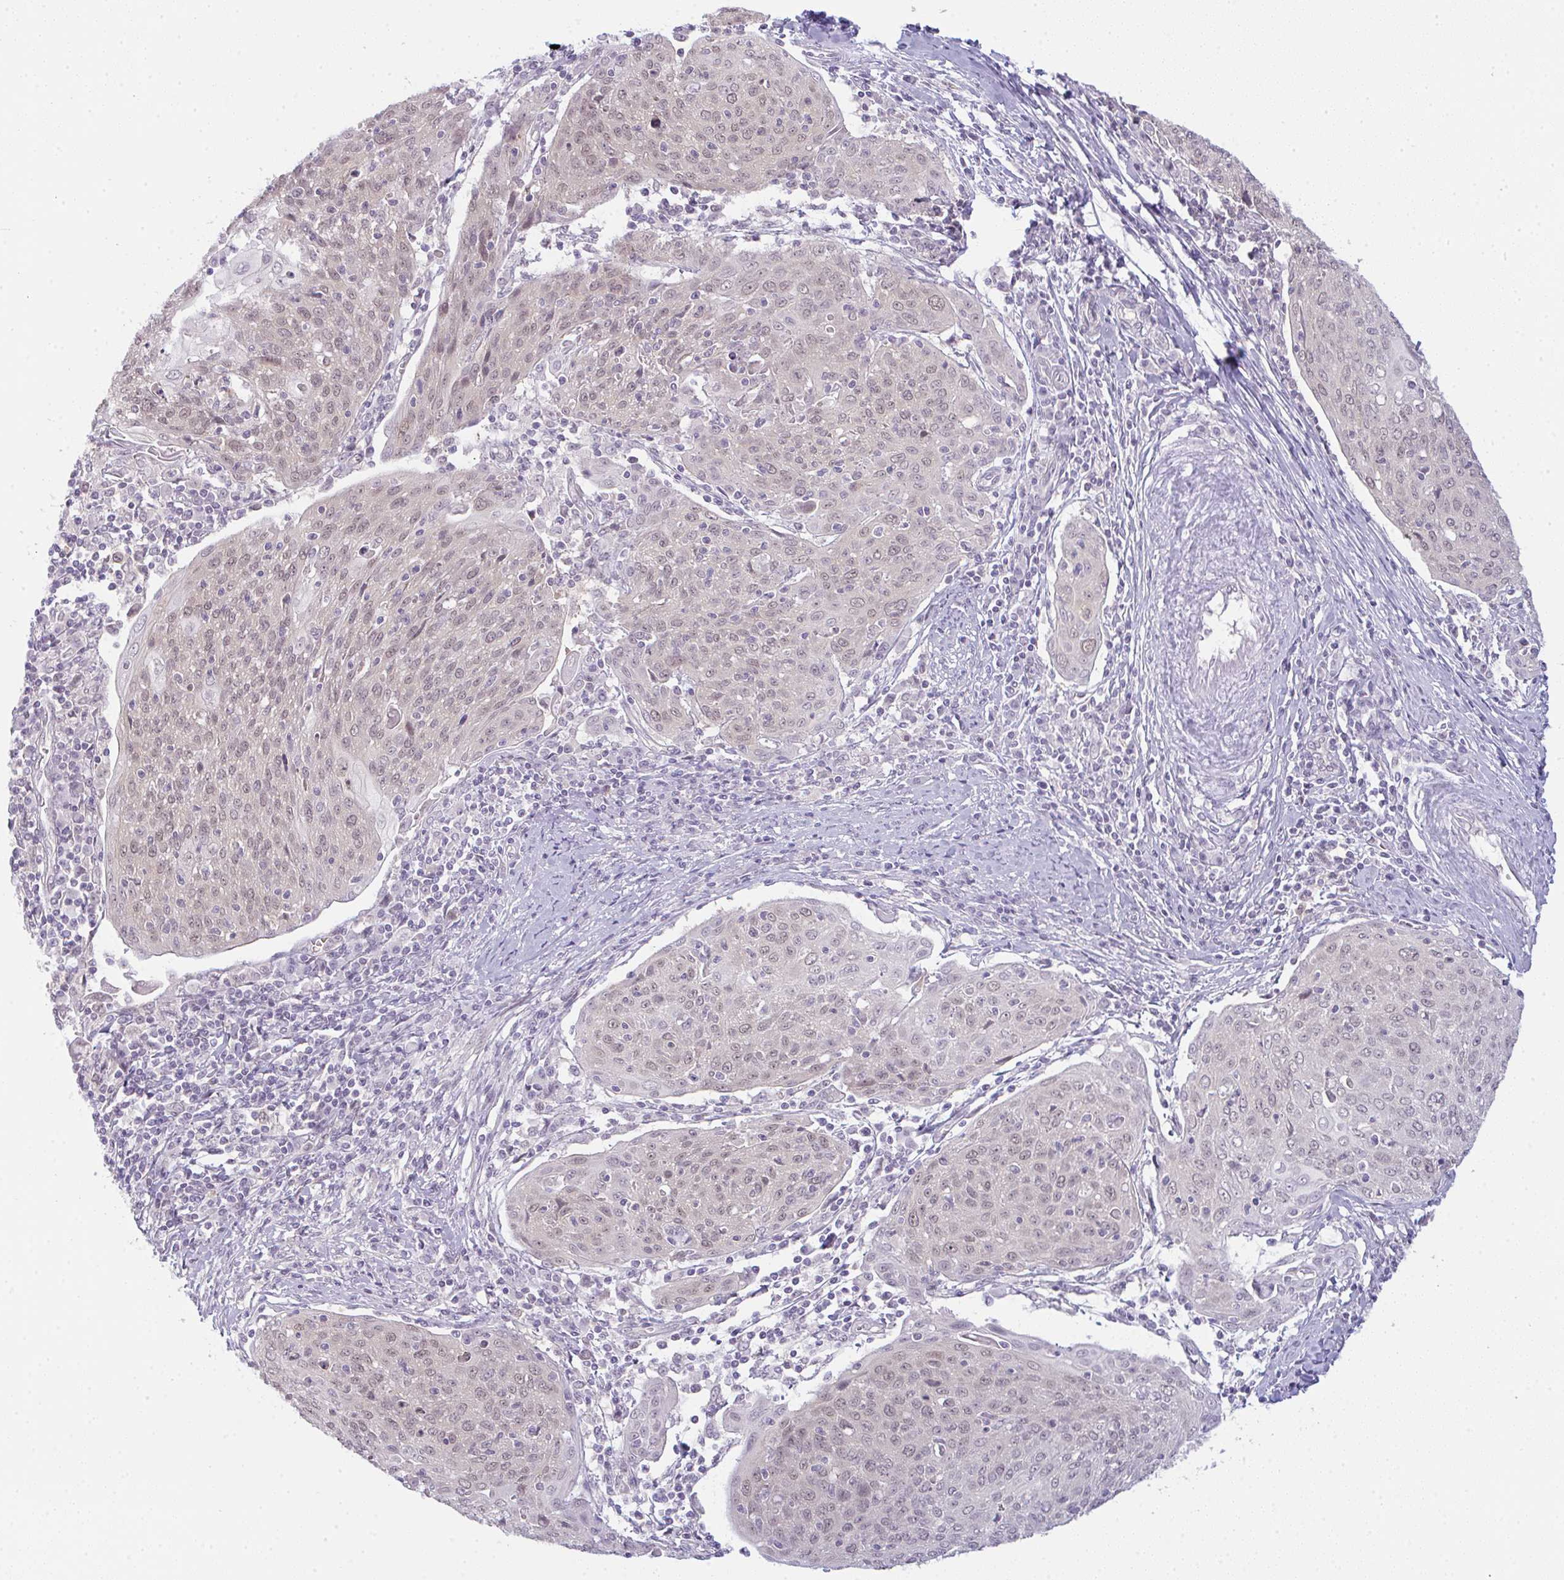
{"staining": {"intensity": "weak", "quantity": "<25%", "location": "nuclear"}, "tissue": "cervical cancer", "cell_type": "Tumor cells", "image_type": "cancer", "snomed": [{"axis": "morphology", "description": "Squamous cell carcinoma, NOS"}, {"axis": "topography", "description": "Cervix"}], "caption": "A histopathology image of cervical cancer (squamous cell carcinoma) stained for a protein demonstrates no brown staining in tumor cells.", "gene": "CSE1L", "patient": {"sex": "female", "age": 67}}